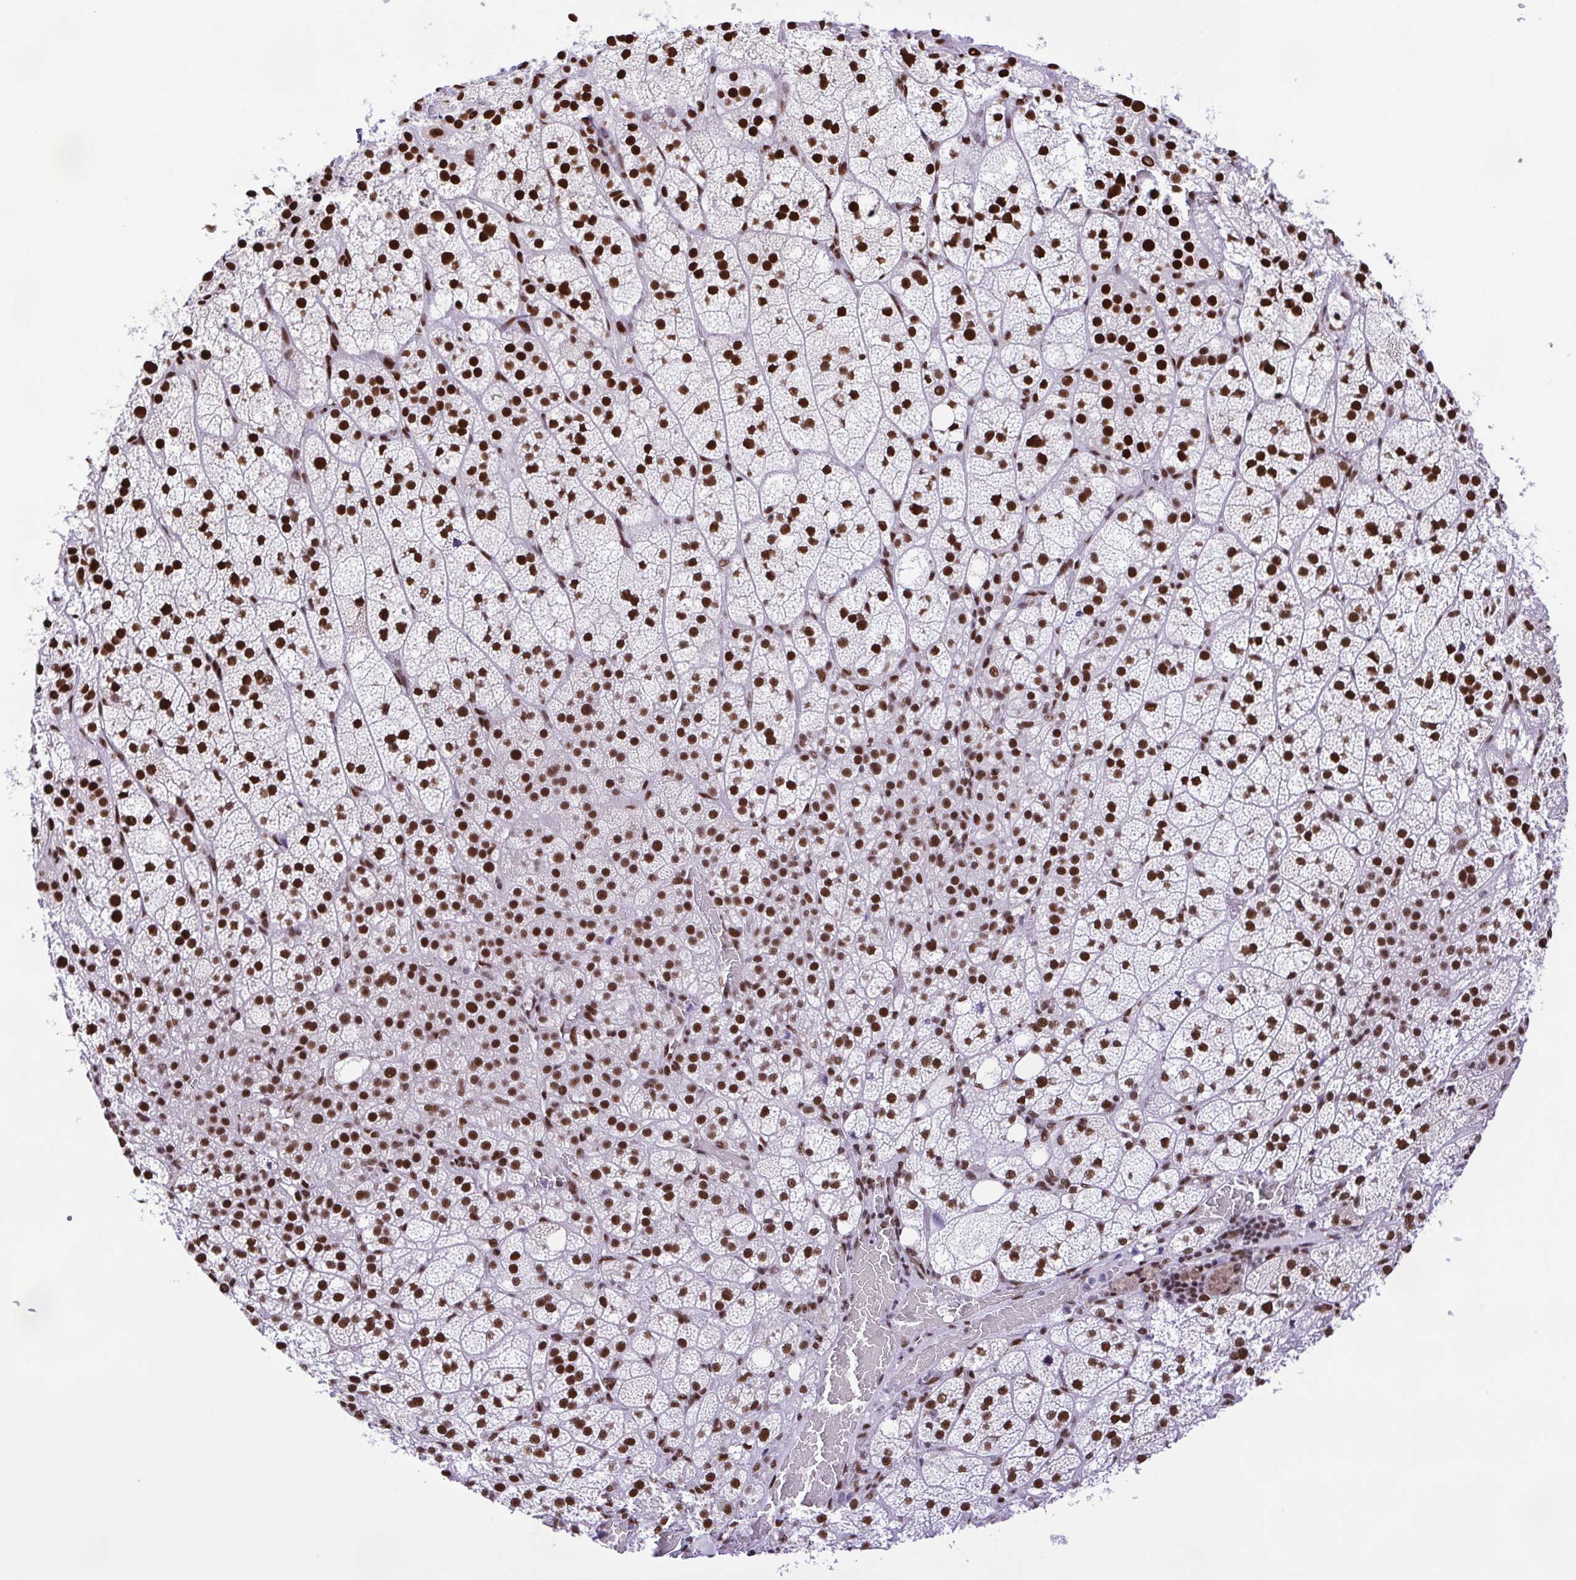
{"staining": {"intensity": "strong", "quantity": ">75%", "location": "nuclear"}, "tissue": "adrenal gland", "cell_type": "Glandular cells", "image_type": "normal", "snomed": [{"axis": "morphology", "description": "Normal tissue, NOS"}, {"axis": "topography", "description": "Adrenal gland"}], "caption": "IHC image of normal human adrenal gland stained for a protein (brown), which shows high levels of strong nuclear positivity in approximately >75% of glandular cells.", "gene": "TRIM28", "patient": {"sex": "female", "age": 60}}